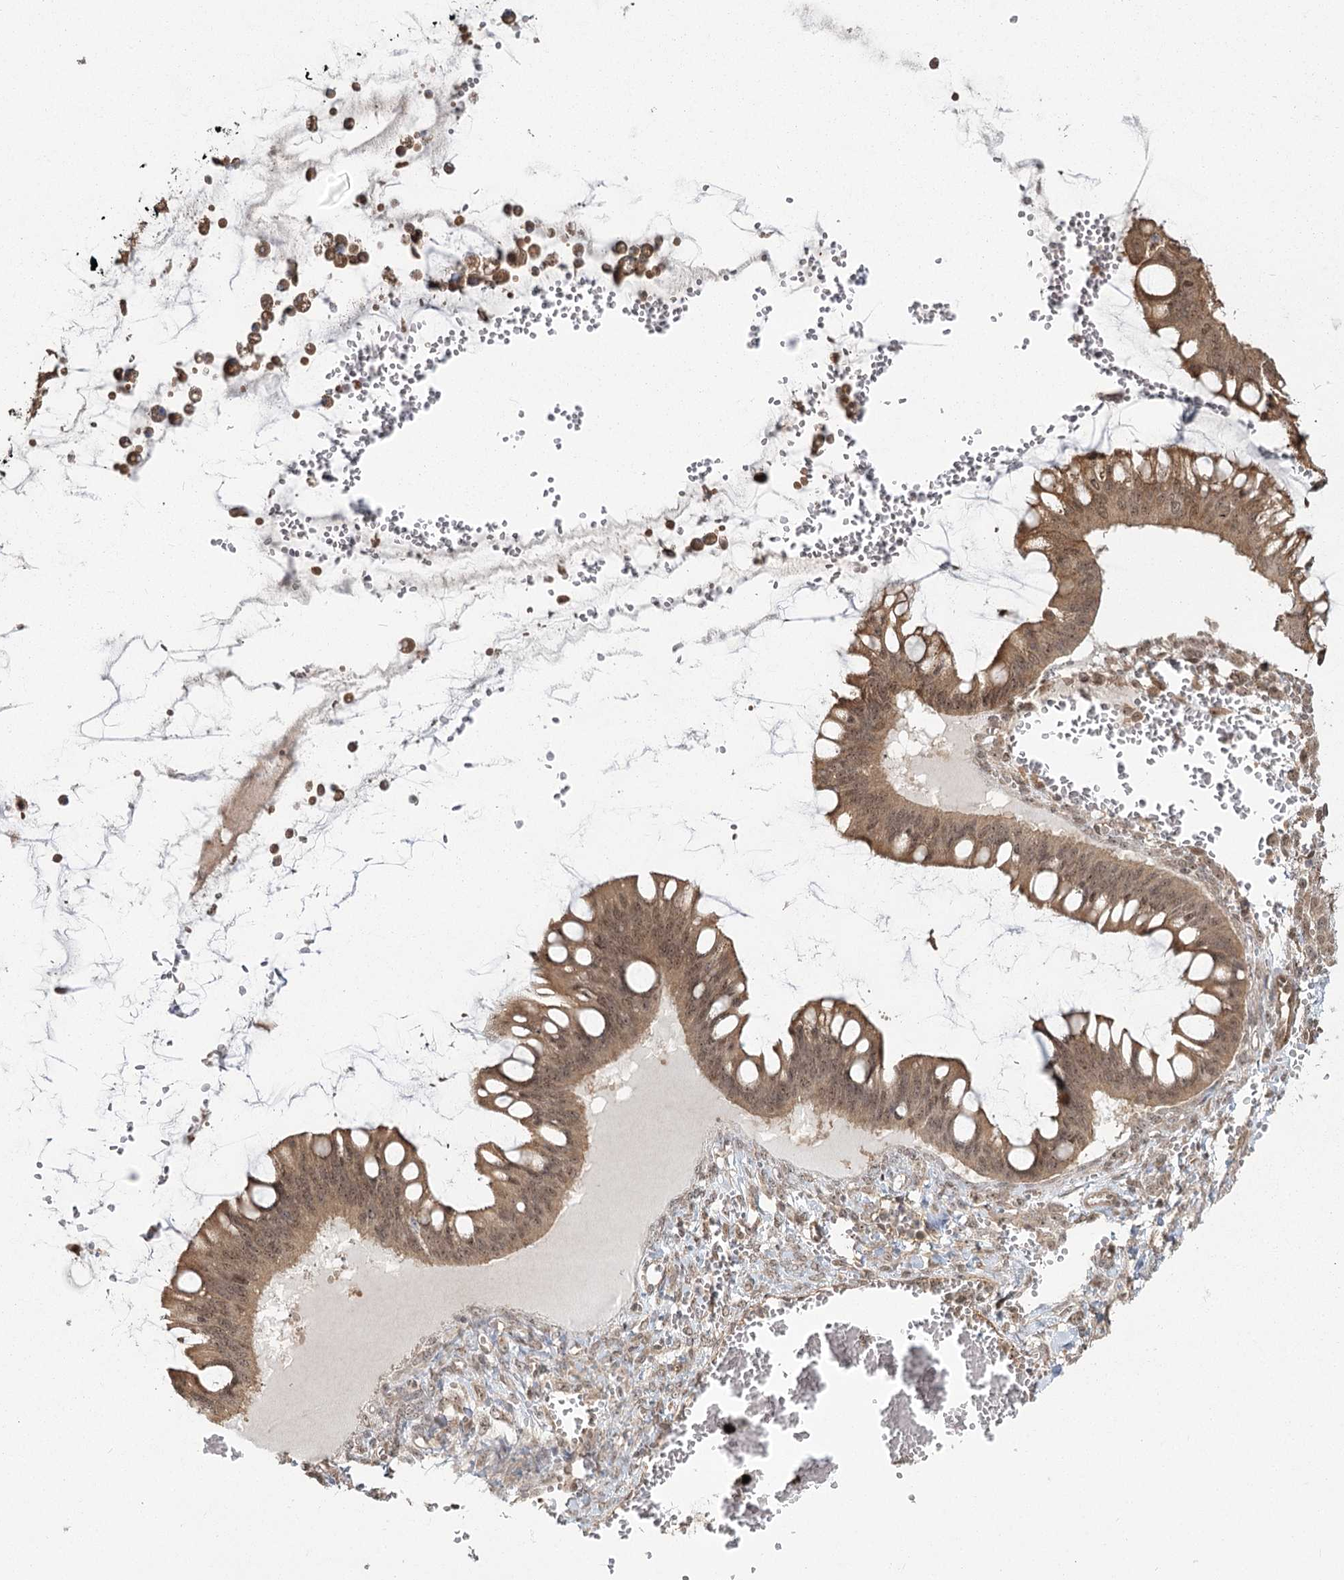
{"staining": {"intensity": "moderate", "quantity": ">75%", "location": "cytoplasmic/membranous,nuclear"}, "tissue": "ovarian cancer", "cell_type": "Tumor cells", "image_type": "cancer", "snomed": [{"axis": "morphology", "description": "Cystadenocarcinoma, mucinous, NOS"}, {"axis": "topography", "description": "Ovary"}], "caption": "The micrograph reveals immunohistochemical staining of ovarian mucinous cystadenocarcinoma. There is moderate cytoplasmic/membranous and nuclear expression is identified in about >75% of tumor cells. The protein is shown in brown color, while the nuclei are stained blue.", "gene": "R3HDM2", "patient": {"sex": "female", "age": 73}}